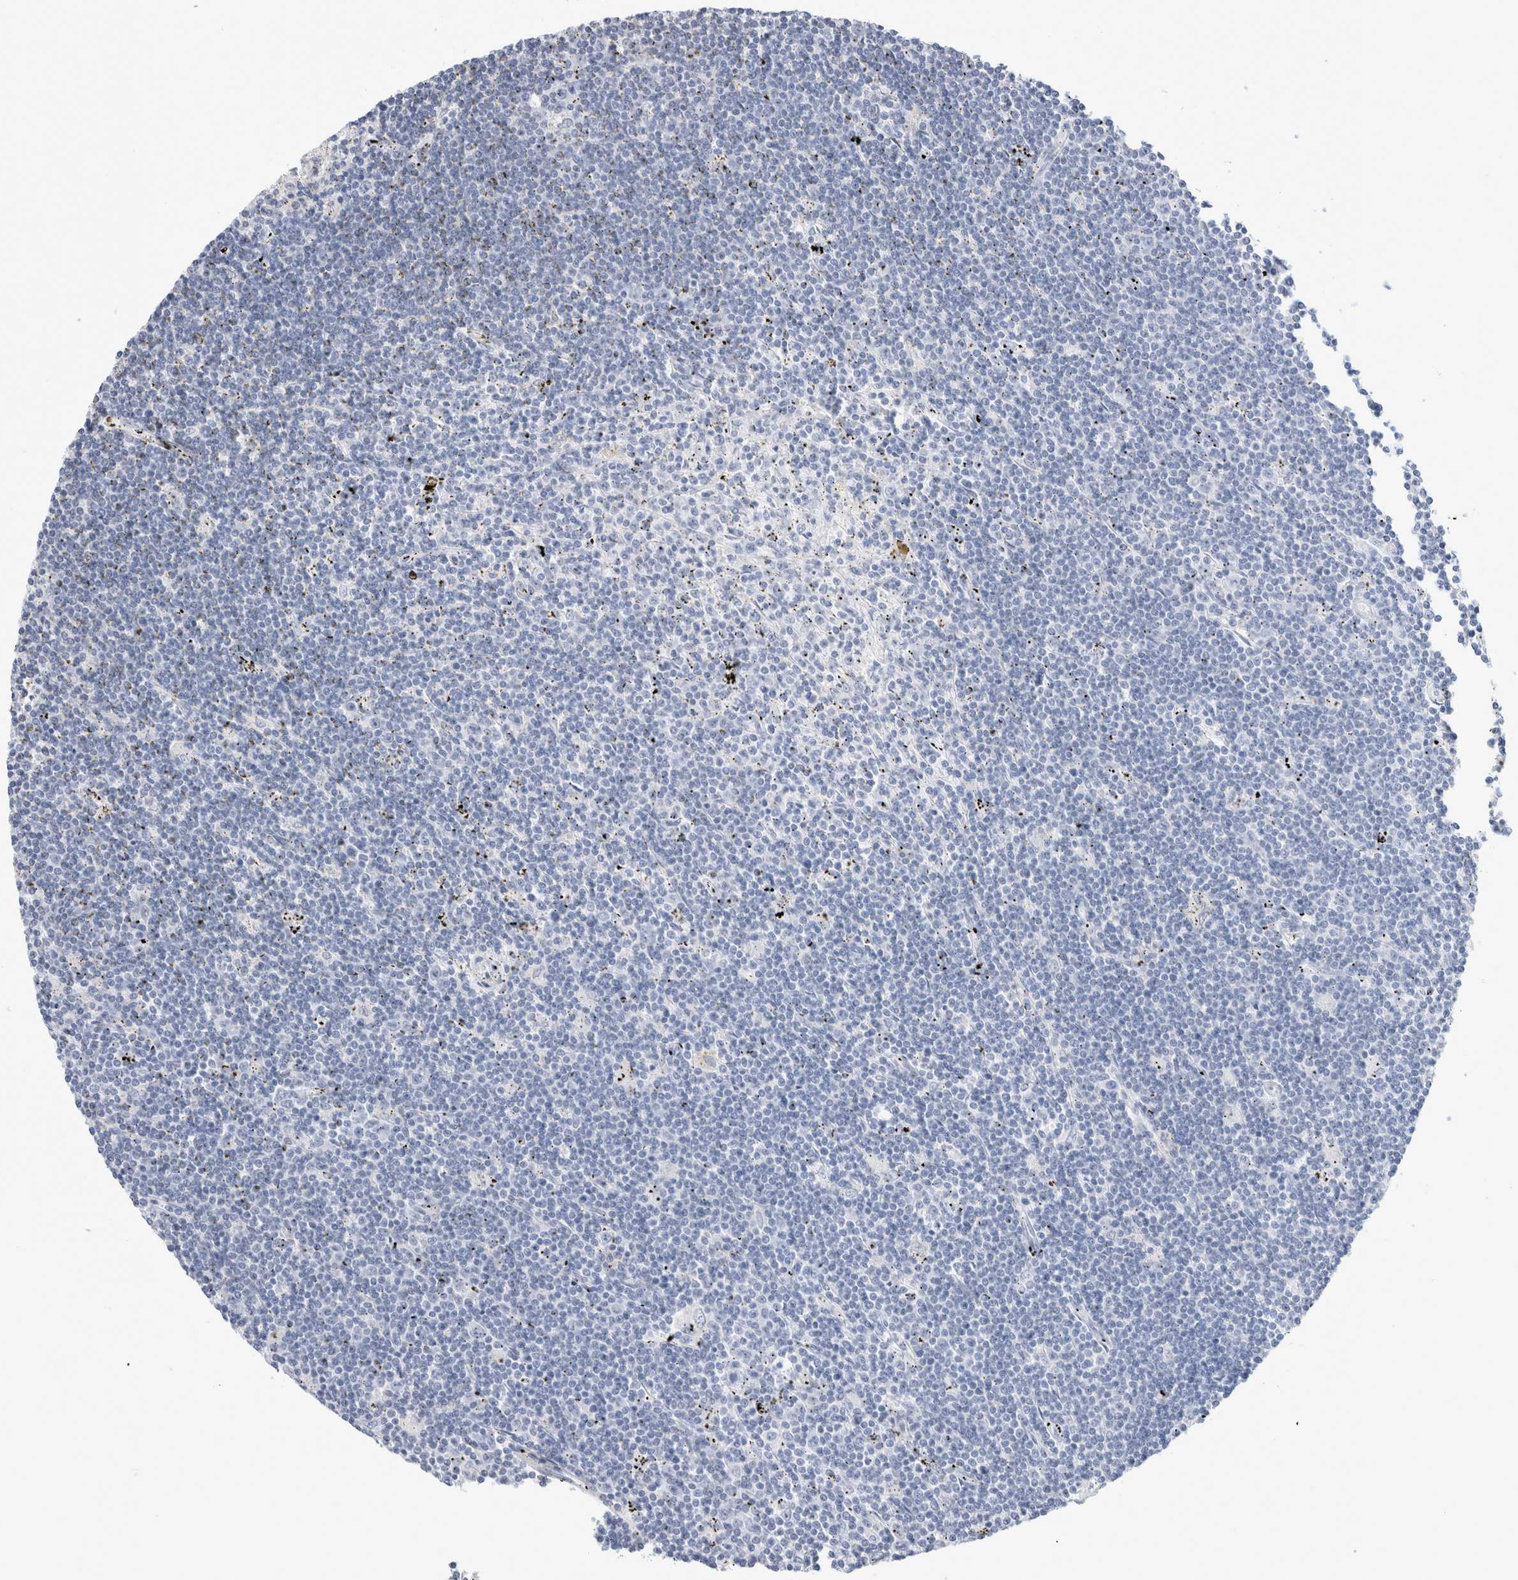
{"staining": {"intensity": "negative", "quantity": "none", "location": "none"}, "tissue": "lymphoma", "cell_type": "Tumor cells", "image_type": "cancer", "snomed": [{"axis": "morphology", "description": "Malignant lymphoma, non-Hodgkin's type, Low grade"}, {"axis": "topography", "description": "Spleen"}], "caption": "Tumor cells show no significant protein positivity in lymphoma.", "gene": "ECHDC2", "patient": {"sex": "male", "age": 76}}